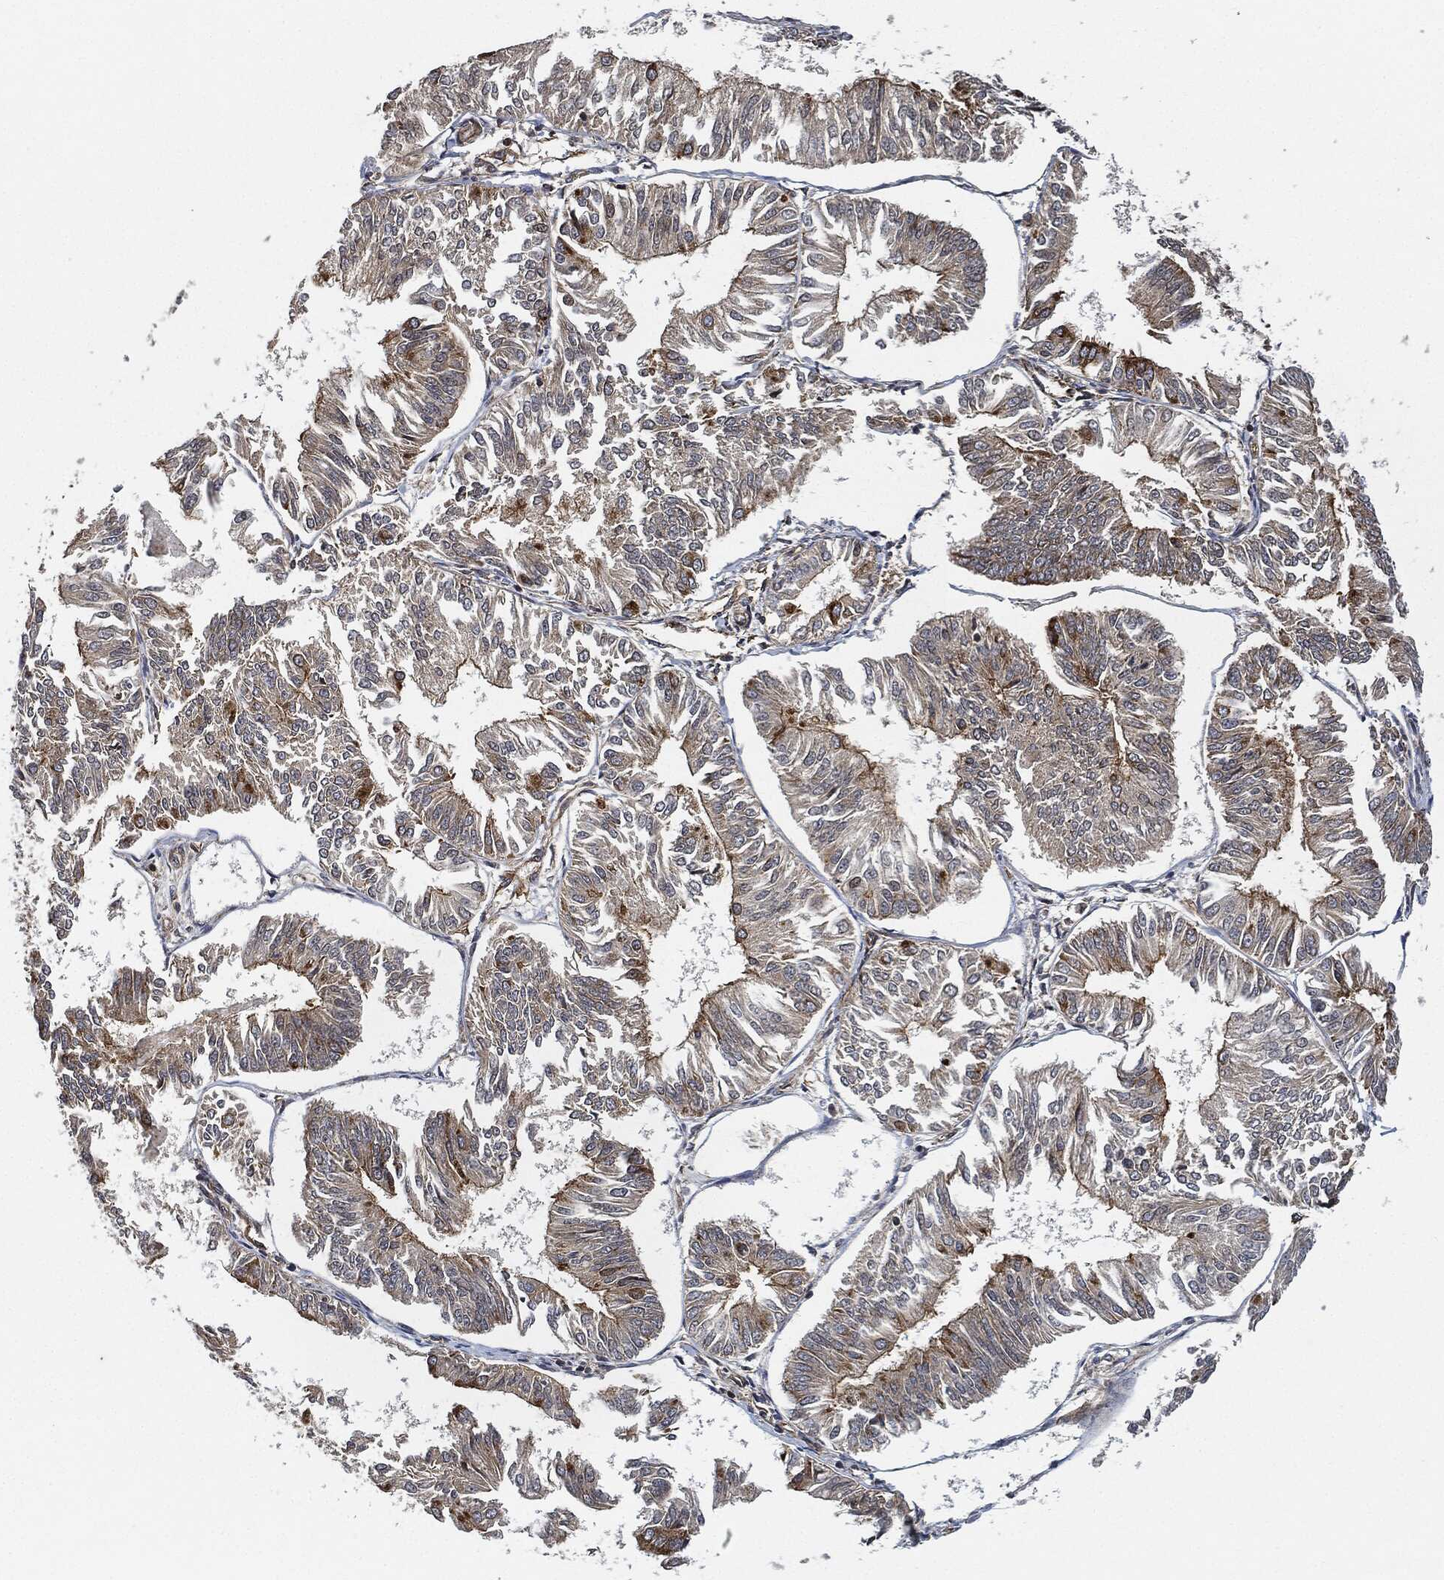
{"staining": {"intensity": "strong", "quantity": "<25%", "location": "cytoplasmic/membranous"}, "tissue": "endometrial cancer", "cell_type": "Tumor cells", "image_type": "cancer", "snomed": [{"axis": "morphology", "description": "Adenocarcinoma, NOS"}, {"axis": "topography", "description": "Endometrium"}], "caption": "Human adenocarcinoma (endometrial) stained with a brown dye displays strong cytoplasmic/membranous positive expression in approximately <25% of tumor cells.", "gene": "MAP3K3", "patient": {"sex": "female", "age": 58}}